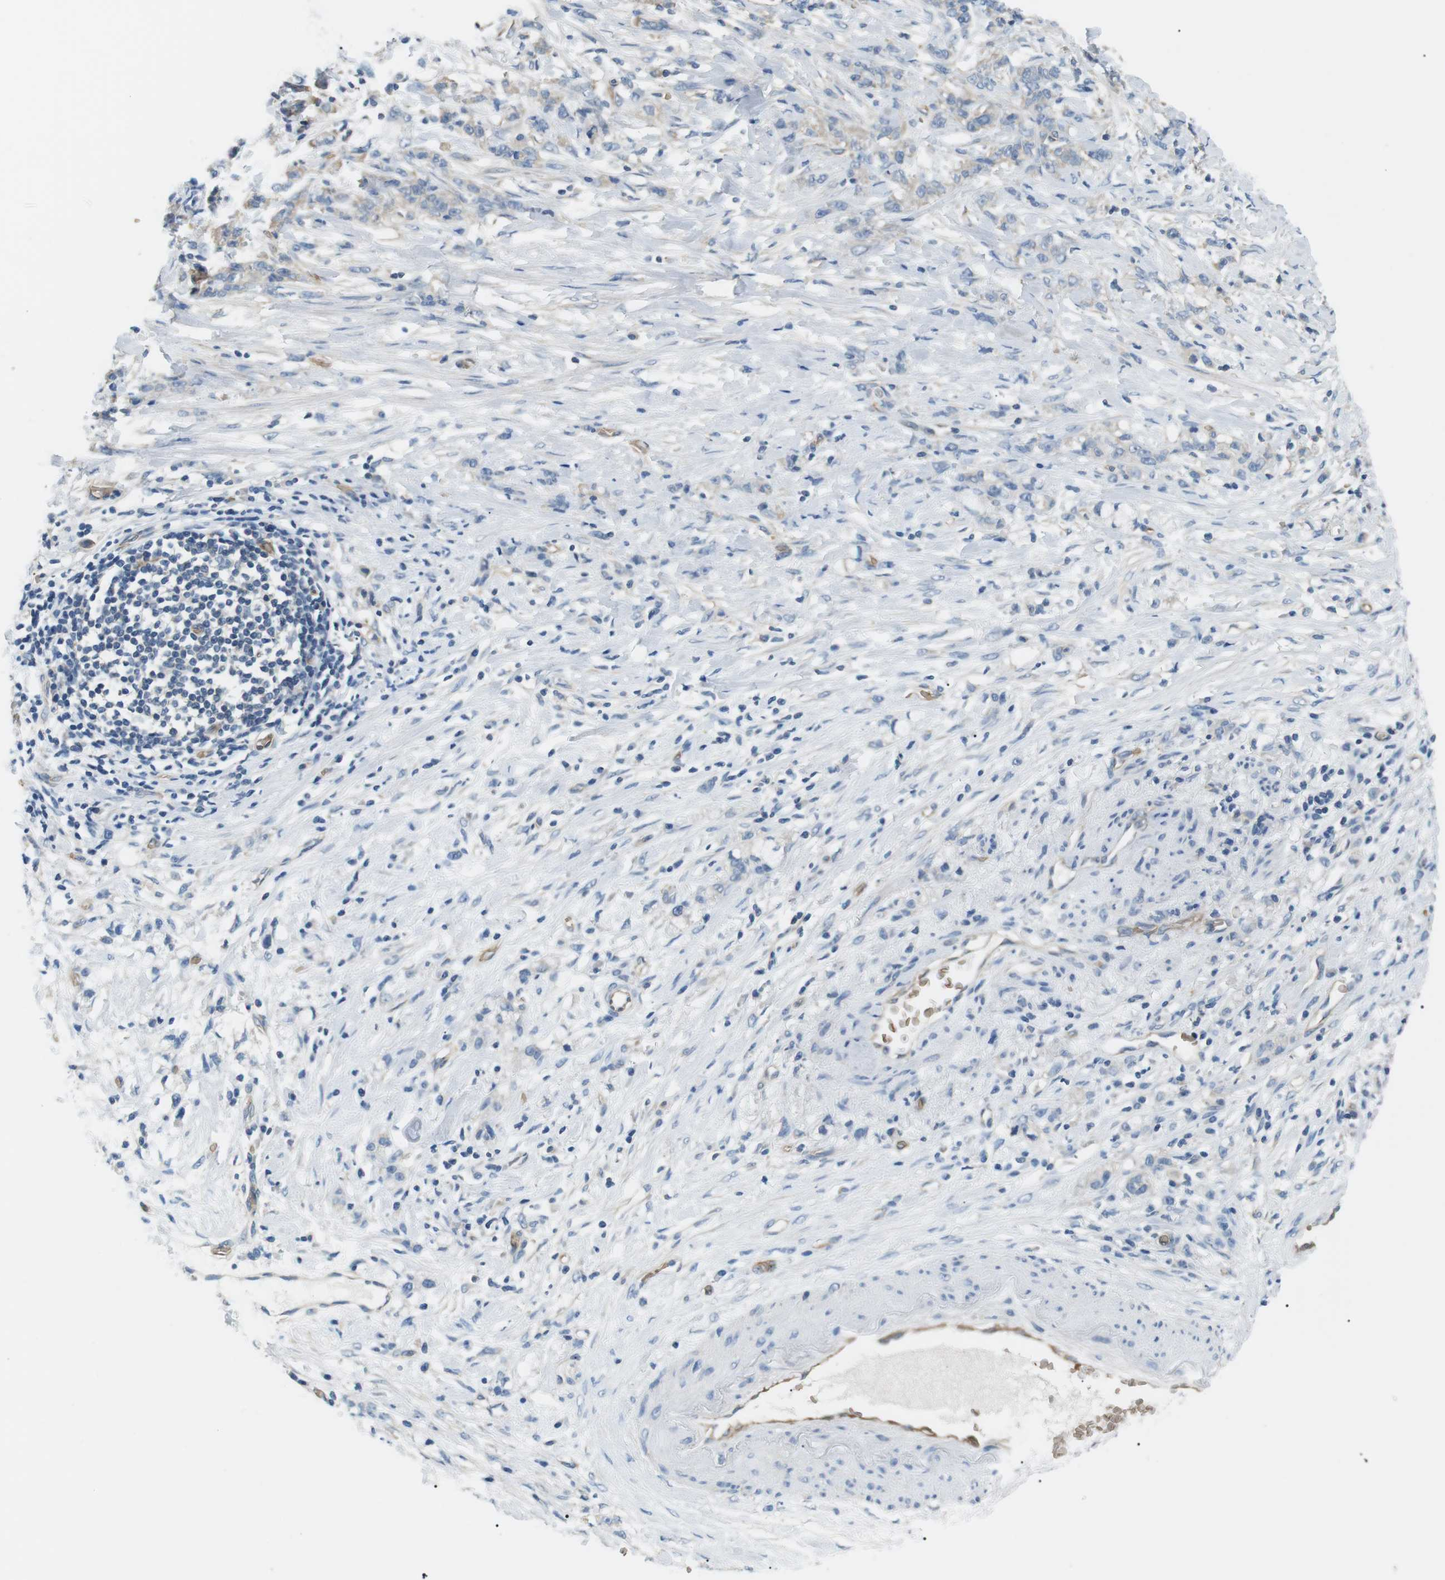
{"staining": {"intensity": "negative", "quantity": "none", "location": "none"}, "tissue": "stomach cancer", "cell_type": "Tumor cells", "image_type": "cancer", "snomed": [{"axis": "morphology", "description": "Adenocarcinoma, NOS"}, {"axis": "topography", "description": "Stomach, lower"}], "caption": "The histopathology image demonstrates no significant staining in tumor cells of adenocarcinoma (stomach).", "gene": "ADCY10", "patient": {"sex": "male", "age": 88}}